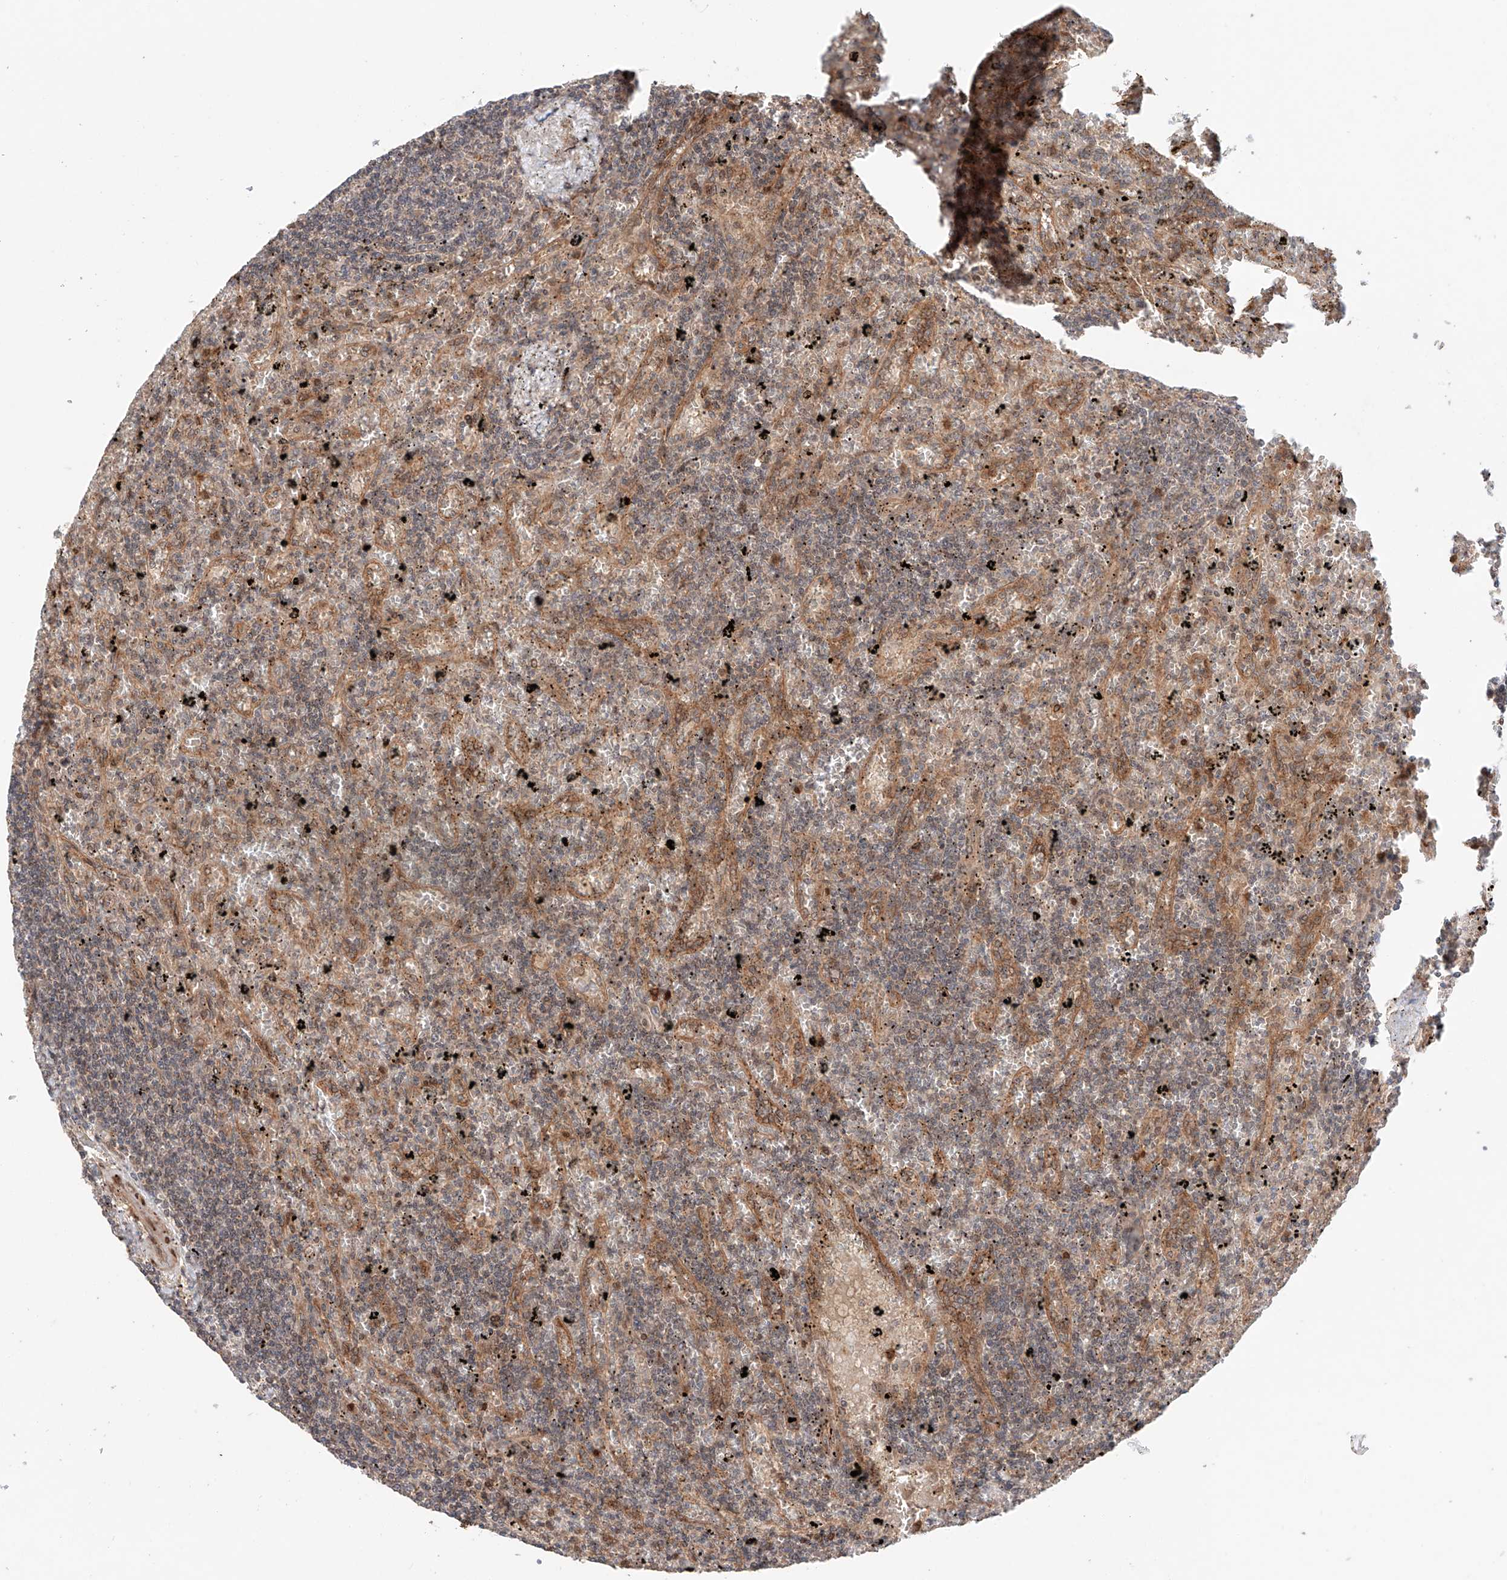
{"staining": {"intensity": "weak", "quantity": "<25%", "location": "cytoplasmic/membranous"}, "tissue": "lymphoma", "cell_type": "Tumor cells", "image_type": "cancer", "snomed": [{"axis": "morphology", "description": "Malignant lymphoma, non-Hodgkin's type, Low grade"}, {"axis": "topography", "description": "Spleen"}], "caption": "Immunohistochemistry (IHC) of human malignant lymphoma, non-Hodgkin's type (low-grade) exhibits no positivity in tumor cells.", "gene": "IGSF22", "patient": {"sex": "male", "age": 76}}